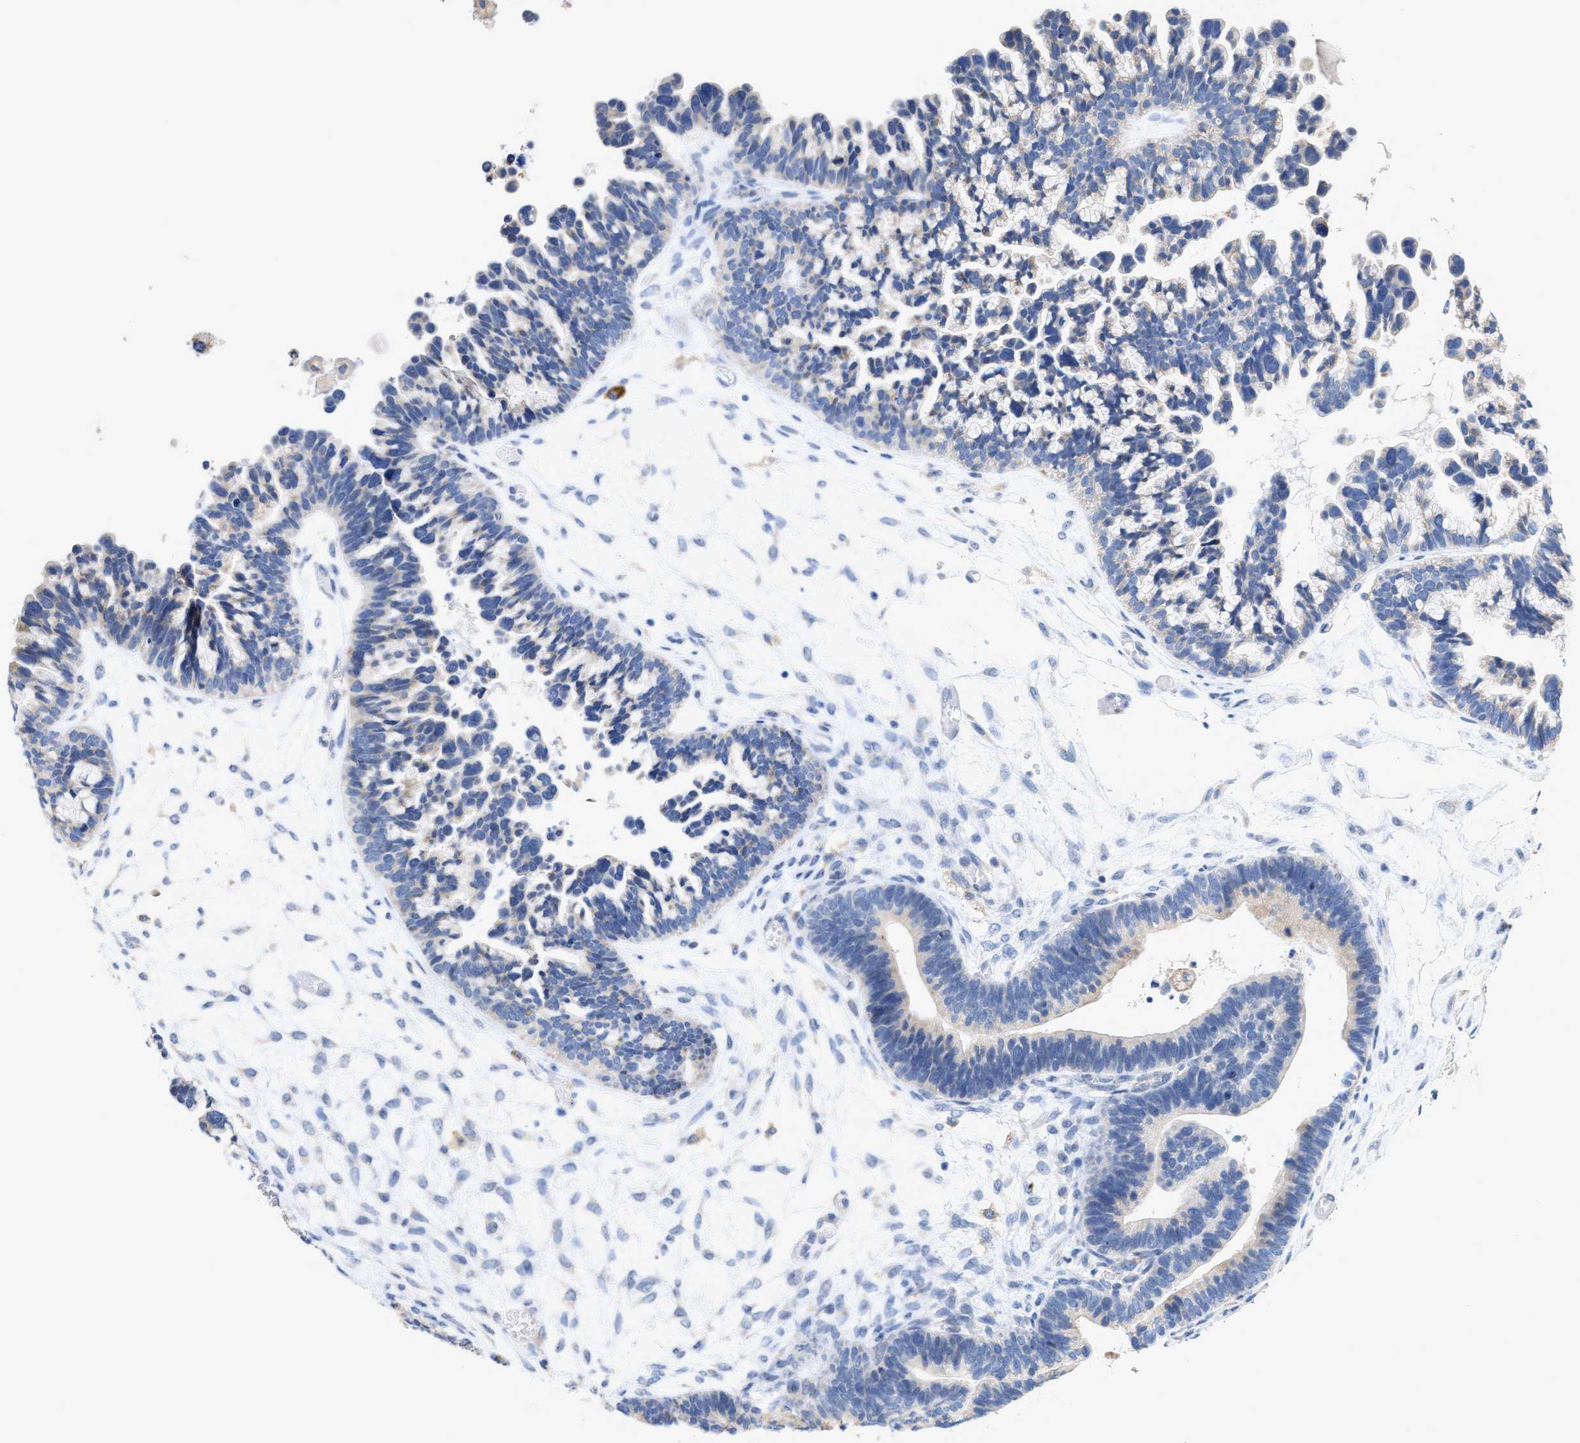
{"staining": {"intensity": "negative", "quantity": "none", "location": "none"}, "tissue": "ovarian cancer", "cell_type": "Tumor cells", "image_type": "cancer", "snomed": [{"axis": "morphology", "description": "Cystadenocarcinoma, serous, NOS"}, {"axis": "topography", "description": "Ovary"}], "caption": "Immunohistochemistry (IHC) of ovarian cancer shows no expression in tumor cells.", "gene": "RYR2", "patient": {"sex": "female", "age": 56}}